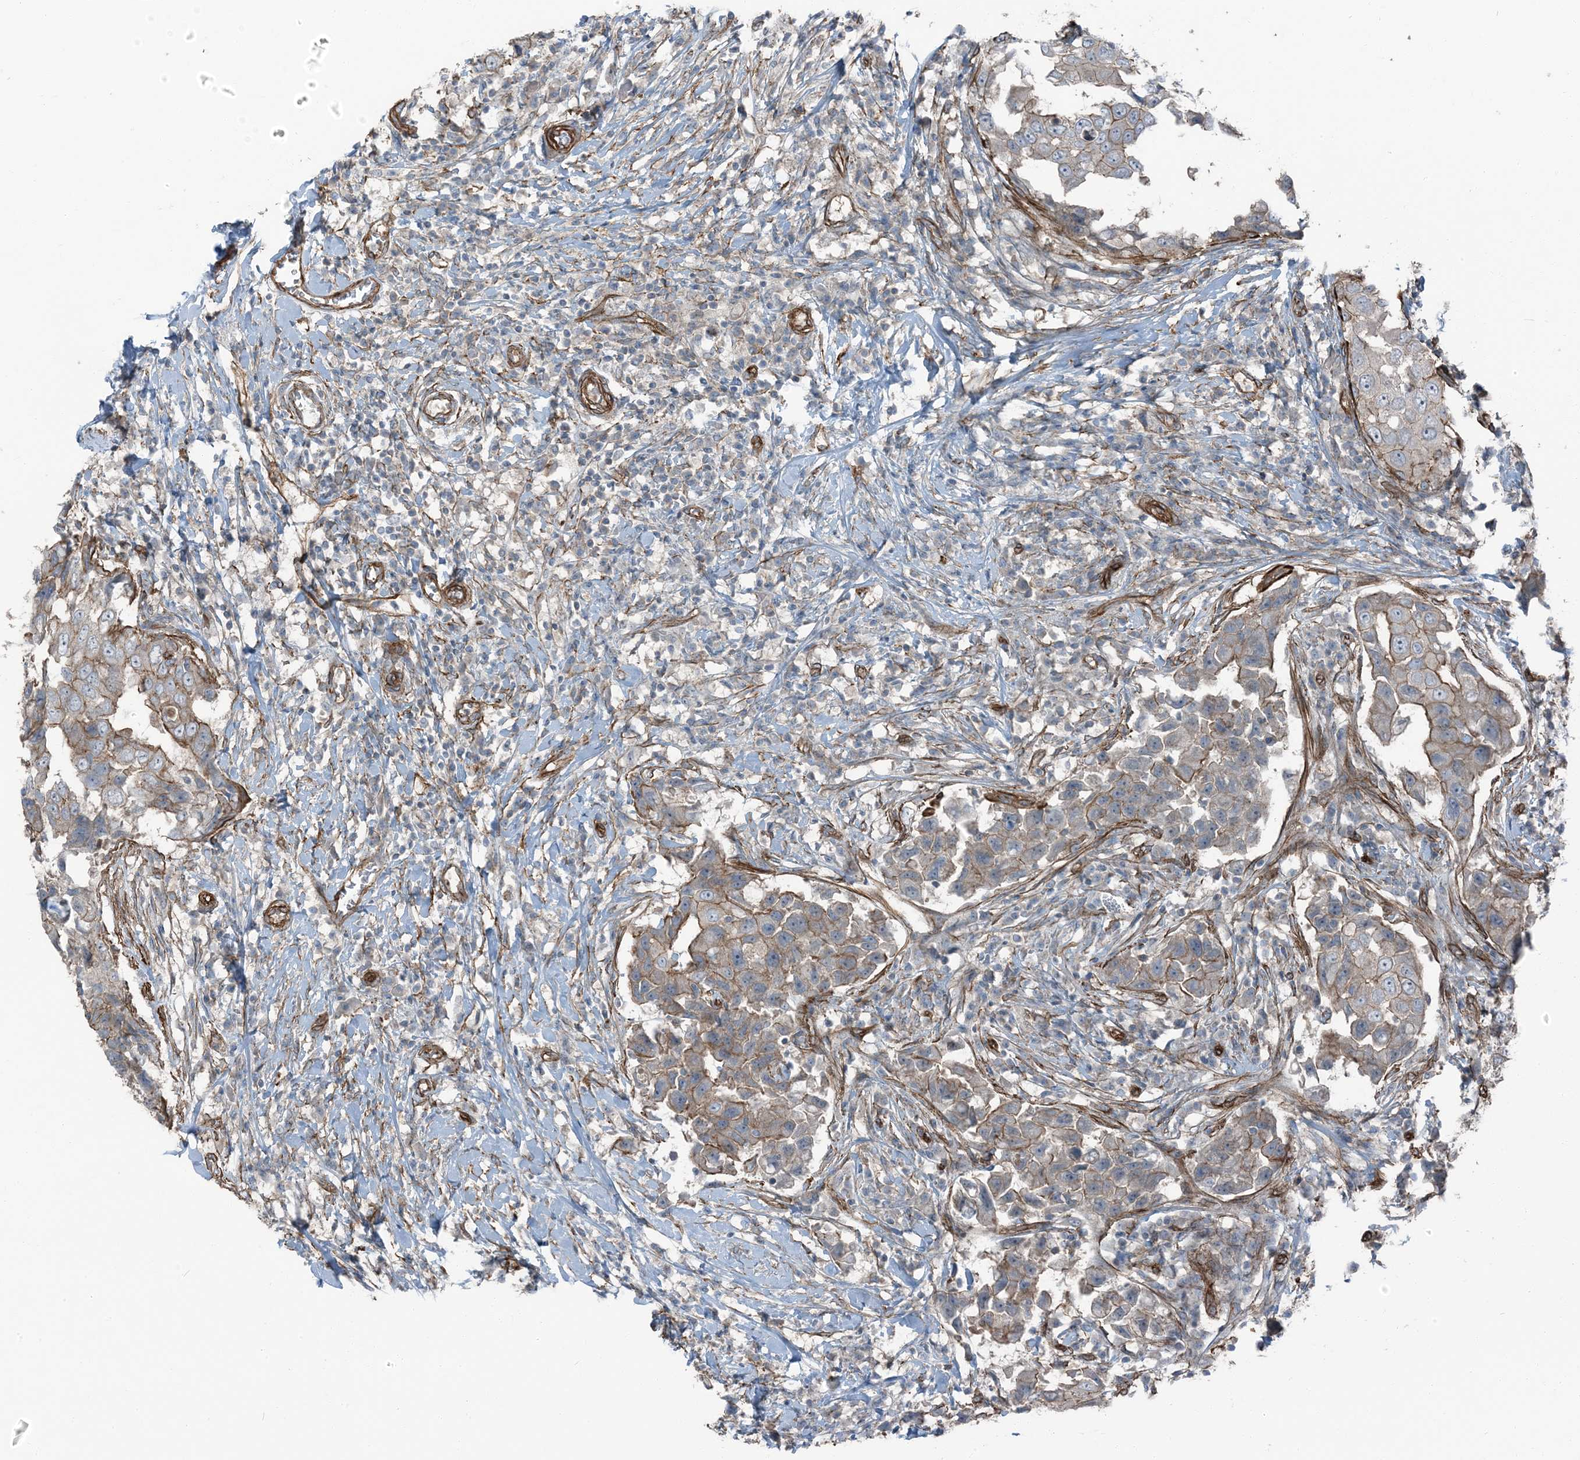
{"staining": {"intensity": "moderate", "quantity": "<25%", "location": "cytoplasmic/membranous"}, "tissue": "breast cancer", "cell_type": "Tumor cells", "image_type": "cancer", "snomed": [{"axis": "morphology", "description": "Duct carcinoma"}, {"axis": "topography", "description": "Breast"}], "caption": "A histopathology image showing moderate cytoplasmic/membranous staining in about <25% of tumor cells in infiltrating ductal carcinoma (breast), as visualized by brown immunohistochemical staining.", "gene": "ZFP90", "patient": {"sex": "female", "age": 27}}